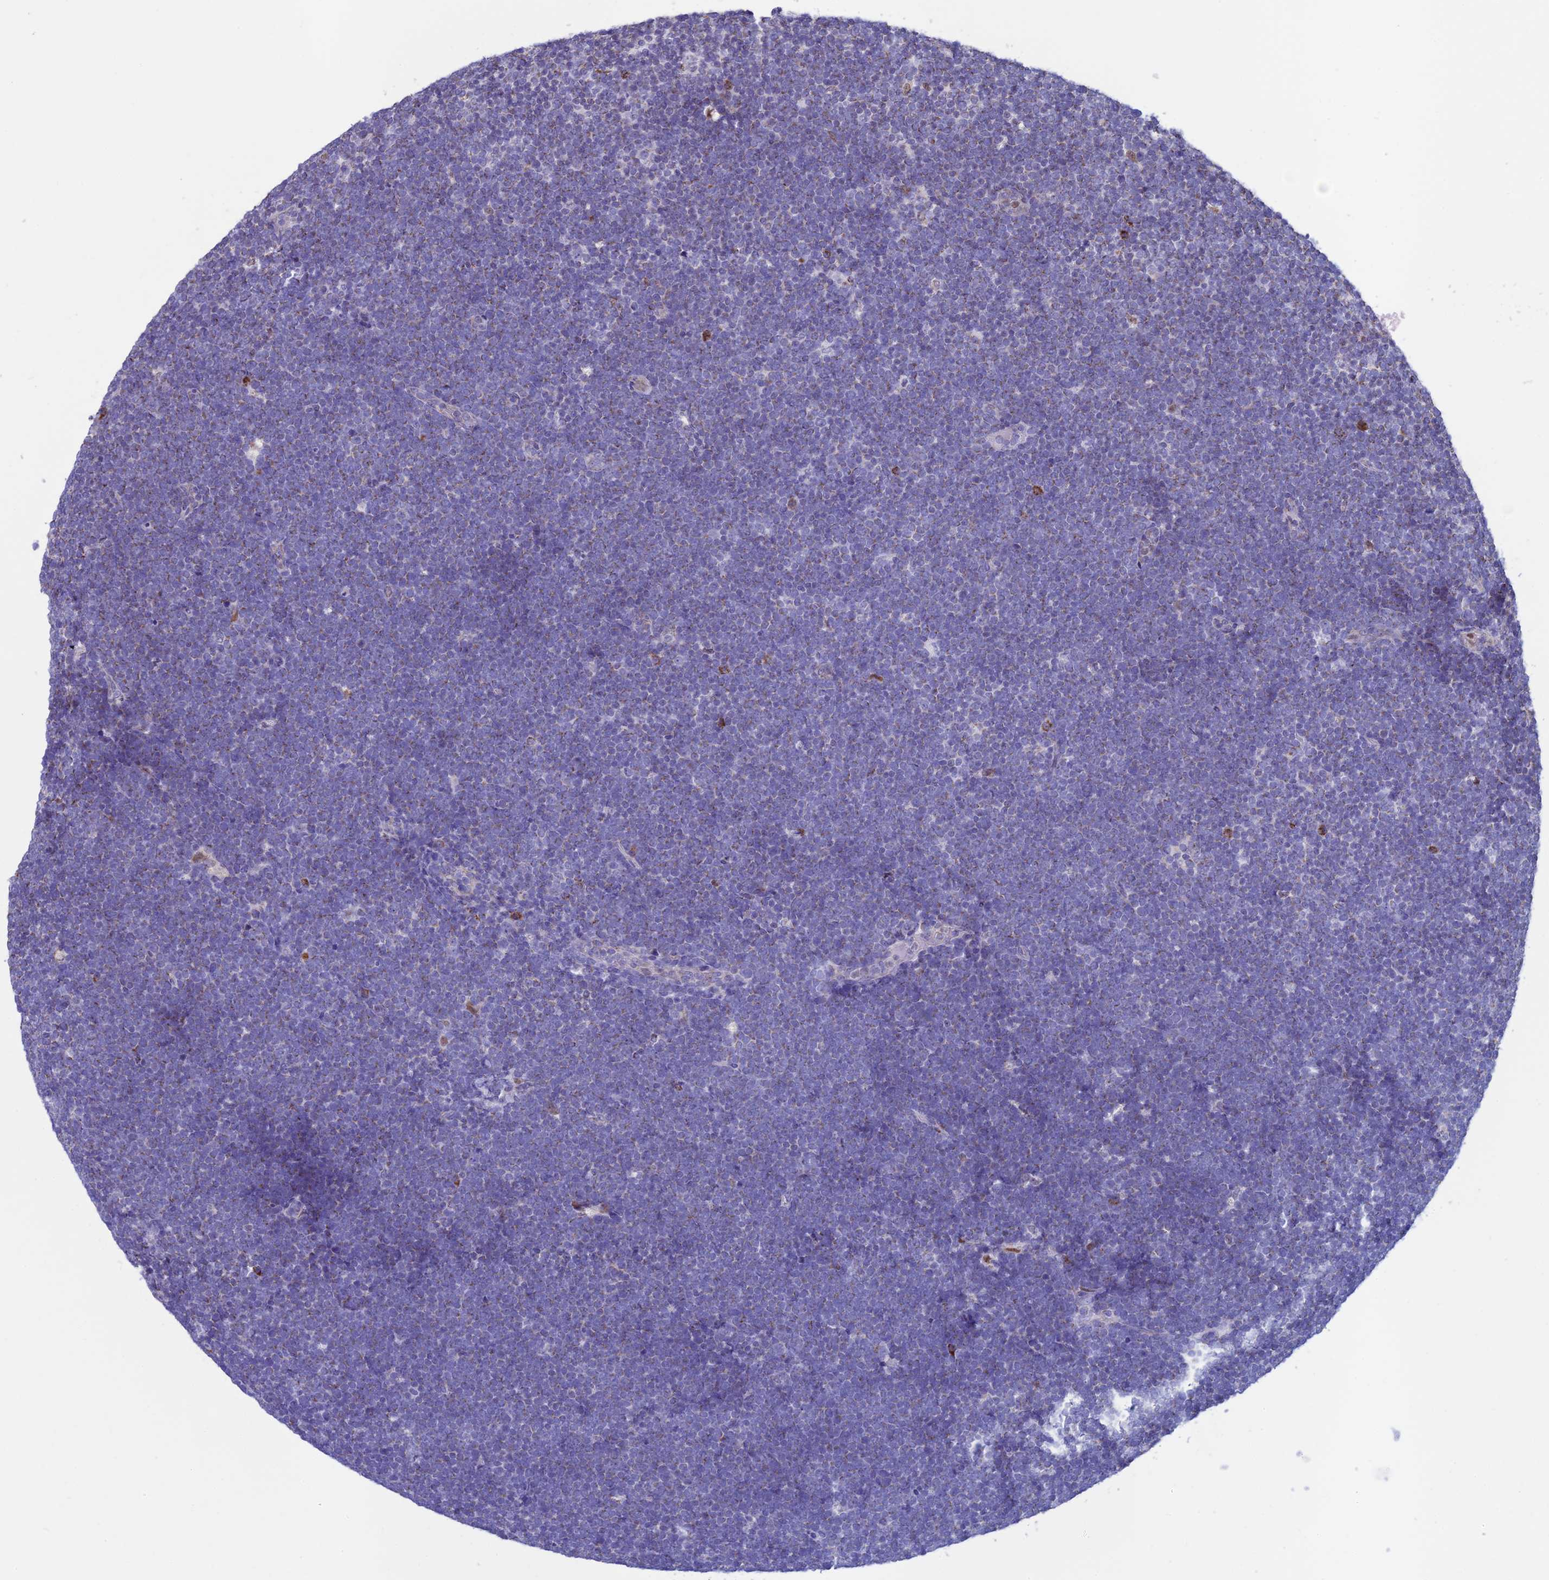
{"staining": {"intensity": "negative", "quantity": "none", "location": "none"}, "tissue": "lymphoma", "cell_type": "Tumor cells", "image_type": "cancer", "snomed": [{"axis": "morphology", "description": "Malignant lymphoma, non-Hodgkin's type, High grade"}, {"axis": "topography", "description": "Lymph node"}], "caption": "The histopathology image exhibits no significant staining in tumor cells of high-grade malignant lymphoma, non-Hodgkin's type.", "gene": "ACSS1", "patient": {"sex": "male", "age": 13}}